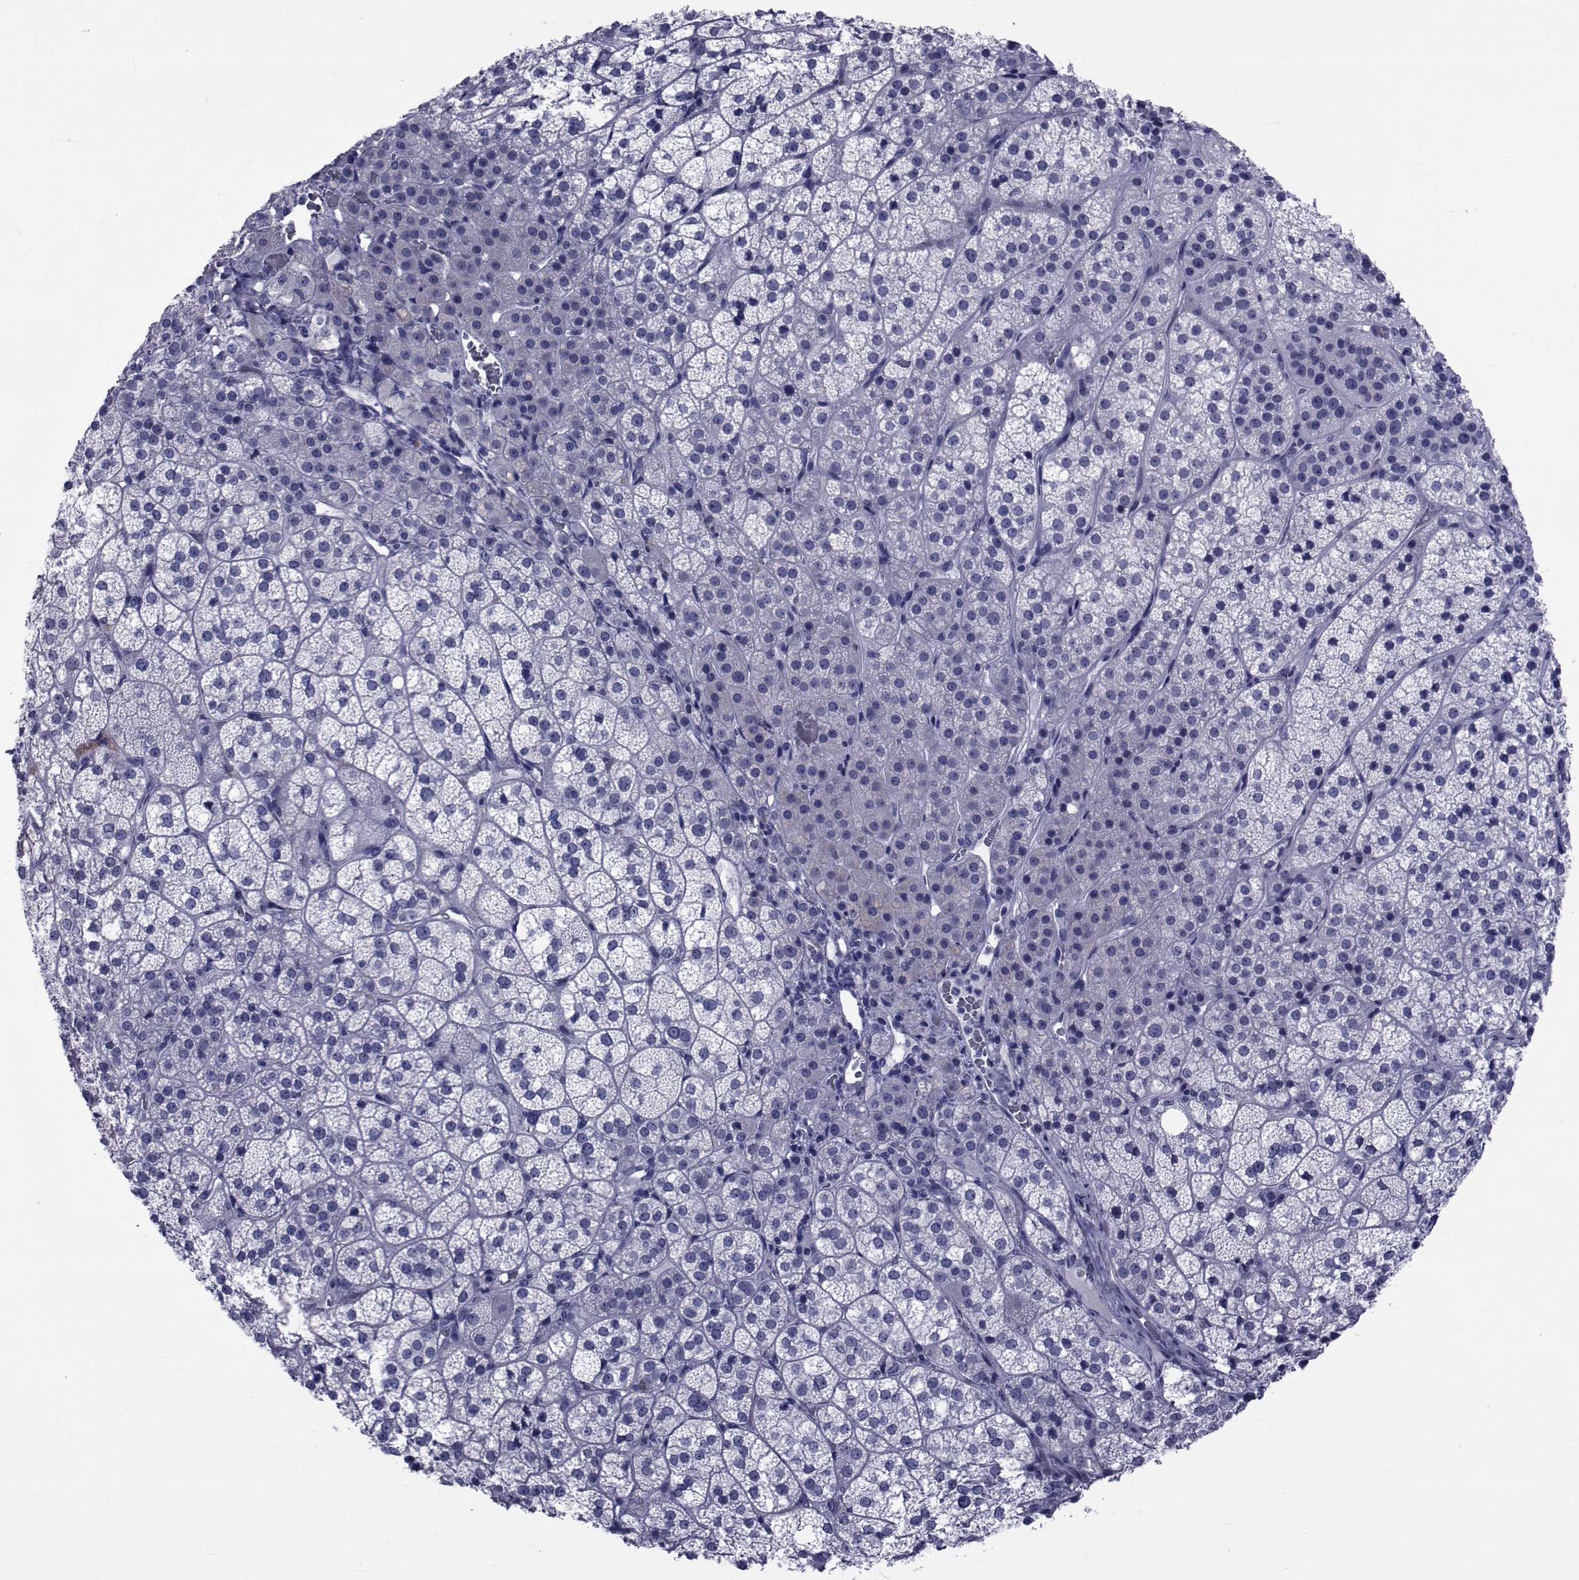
{"staining": {"intensity": "negative", "quantity": "none", "location": "none"}, "tissue": "adrenal gland", "cell_type": "Glandular cells", "image_type": "normal", "snomed": [{"axis": "morphology", "description": "Normal tissue, NOS"}, {"axis": "topography", "description": "Adrenal gland"}], "caption": "The immunohistochemistry (IHC) histopathology image has no significant staining in glandular cells of adrenal gland. The staining was performed using DAB to visualize the protein expression in brown, while the nuclei were stained in blue with hematoxylin (Magnification: 20x).", "gene": "GKAP1", "patient": {"sex": "female", "age": 60}}